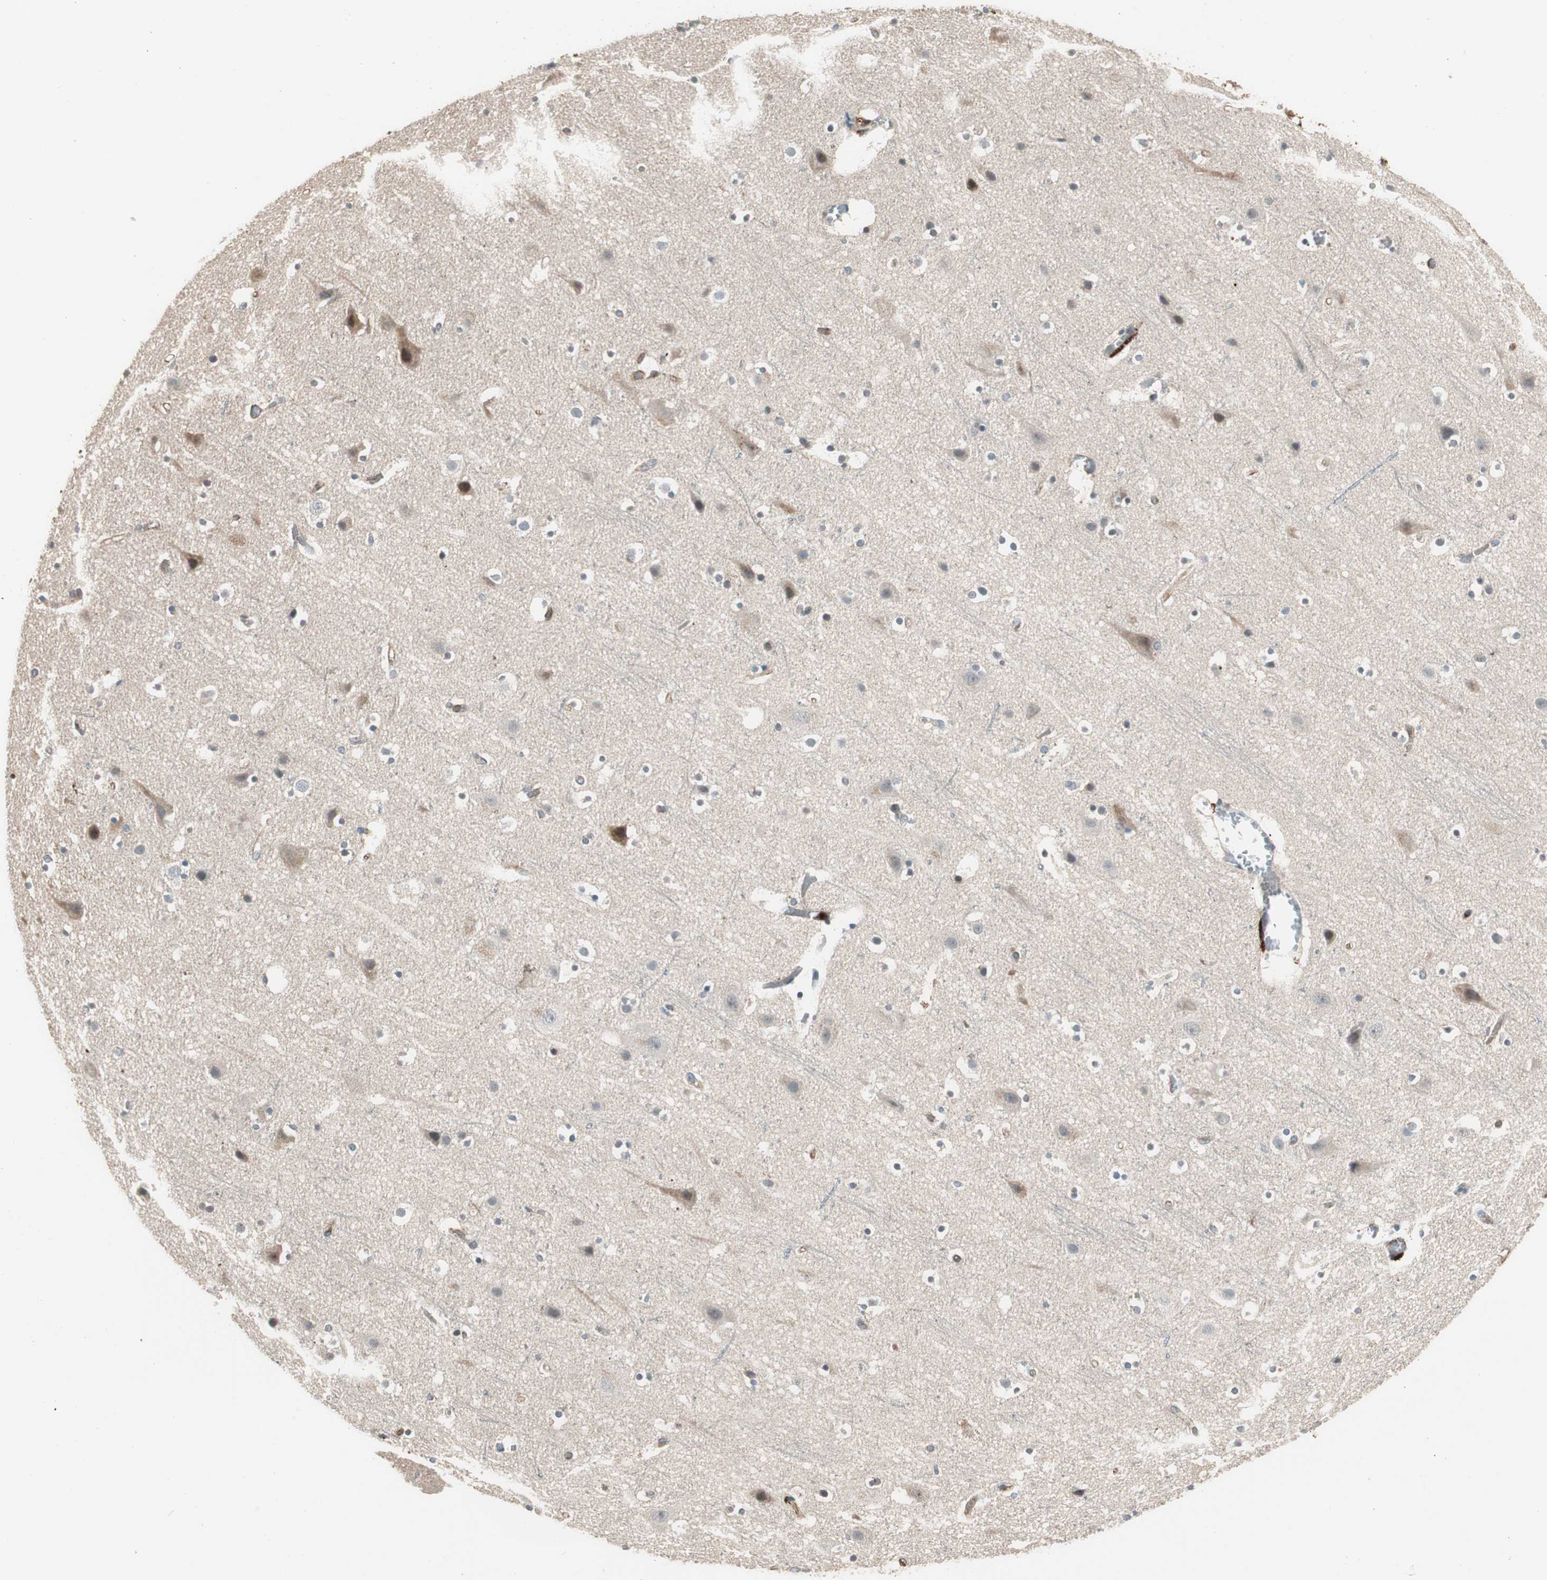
{"staining": {"intensity": "weak", "quantity": ">75%", "location": "cytoplasmic/membranous"}, "tissue": "cerebral cortex", "cell_type": "Endothelial cells", "image_type": "normal", "snomed": [{"axis": "morphology", "description": "Normal tissue, NOS"}, {"axis": "topography", "description": "Cerebral cortex"}], "caption": "This histopathology image demonstrates immunohistochemistry staining of normal human cerebral cortex, with low weak cytoplasmic/membranous expression in about >75% of endothelial cells.", "gene": "MAD2L2", "patient": {"sex": "male", "age": 45}}